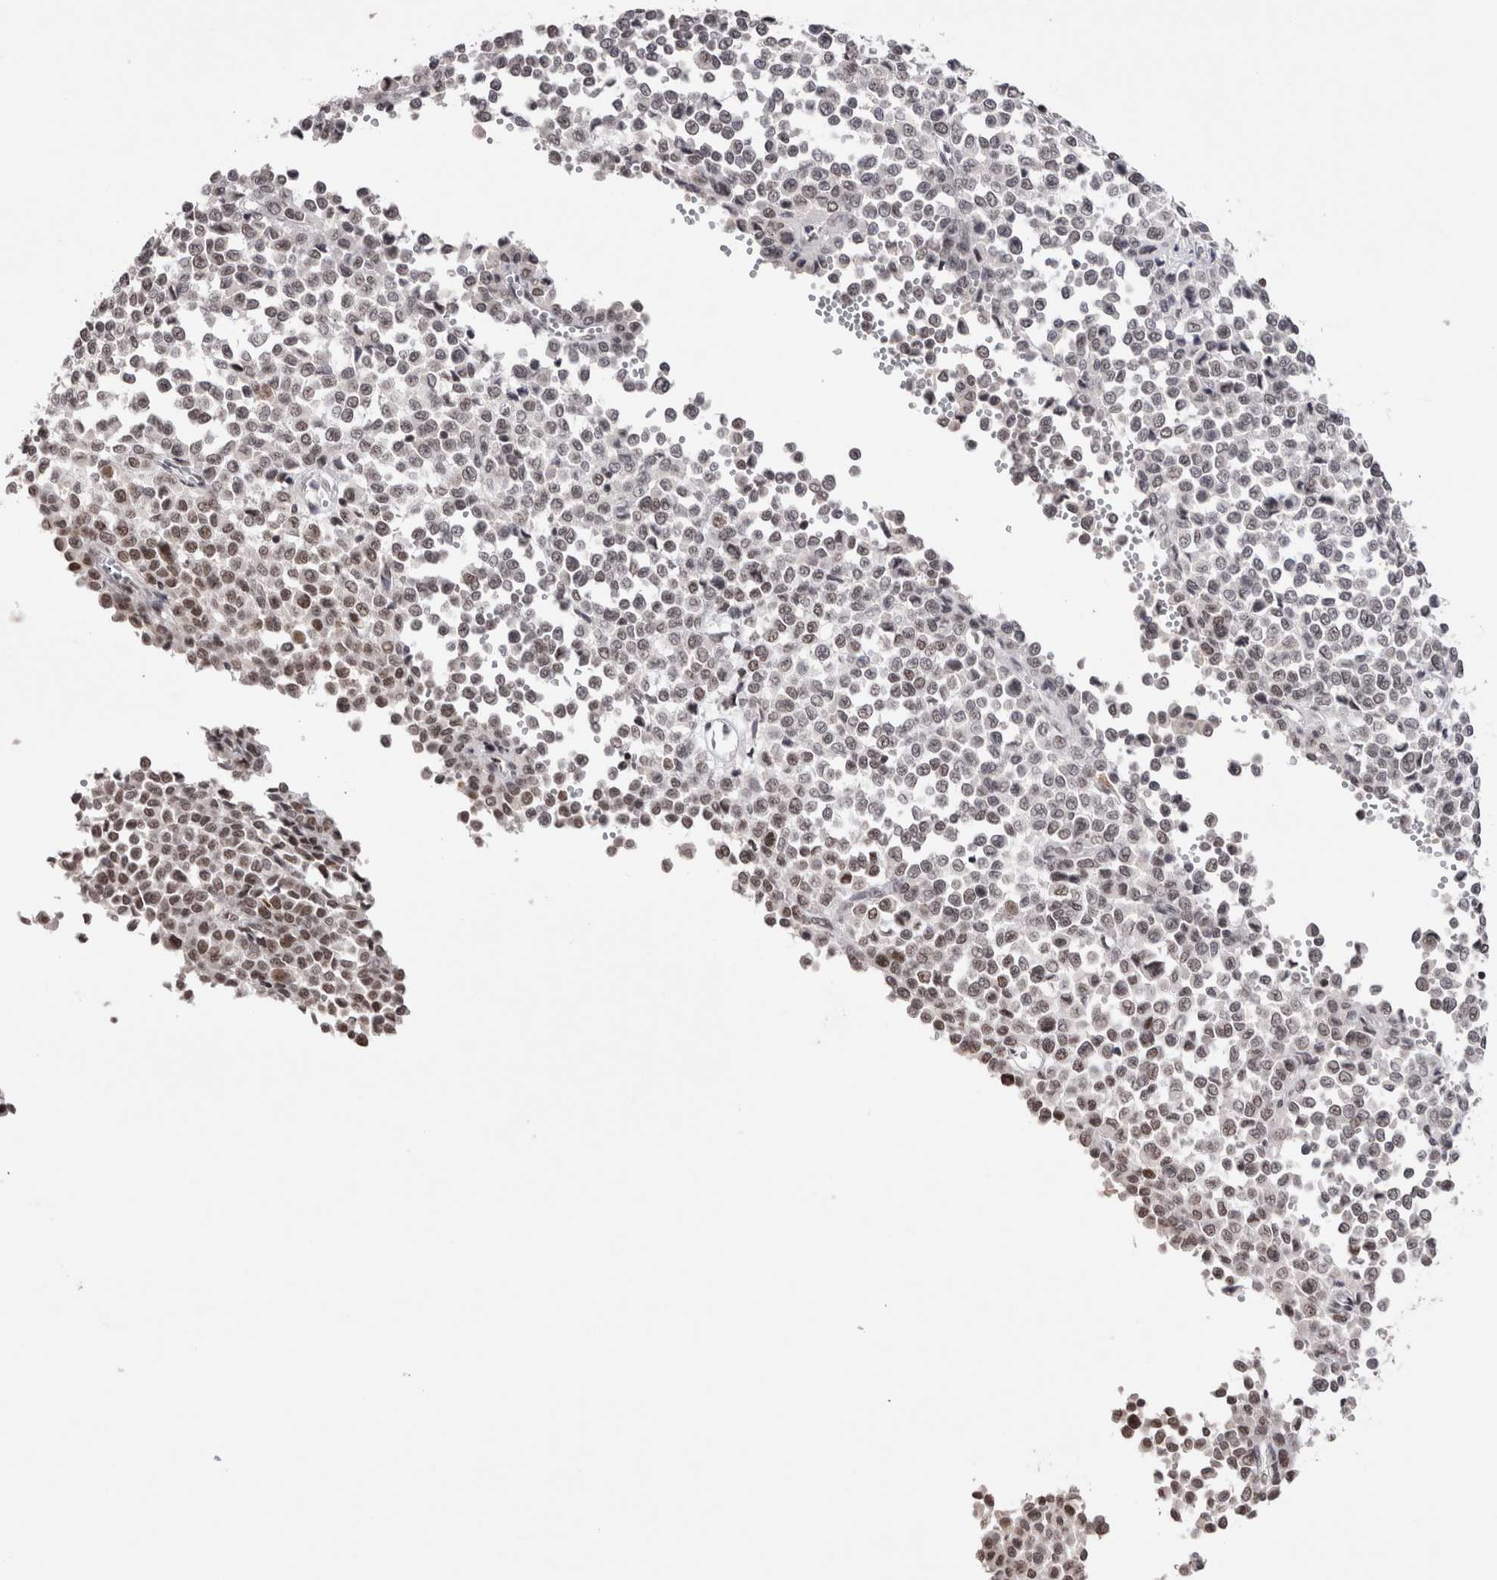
{"staining": {"intensity": "weak", "quantity": "25%-75%", "location": "nuclear"}, "tissue": "melanoma", "cell_type": "Tumor cells", "image_type": "cancer", "snomed": [{"axis": "morphology", "description": "Malignant melanoma, Metastatic site"}, {"axis": "topography", "description": "Pancreas"}], "caption": "Protein staining of melanoma tissue reveals weak nuclear staining in approximately 25%-75% of tumor cells. The protein of interest is stained brown, and the nuclei are stained in blue (DAB (3,3'-diaminobenzidine) IHC with brightfield microscopy, high magnification).", "gene": "SMC1A", "patient": {"sex": "female", "age": 30}}